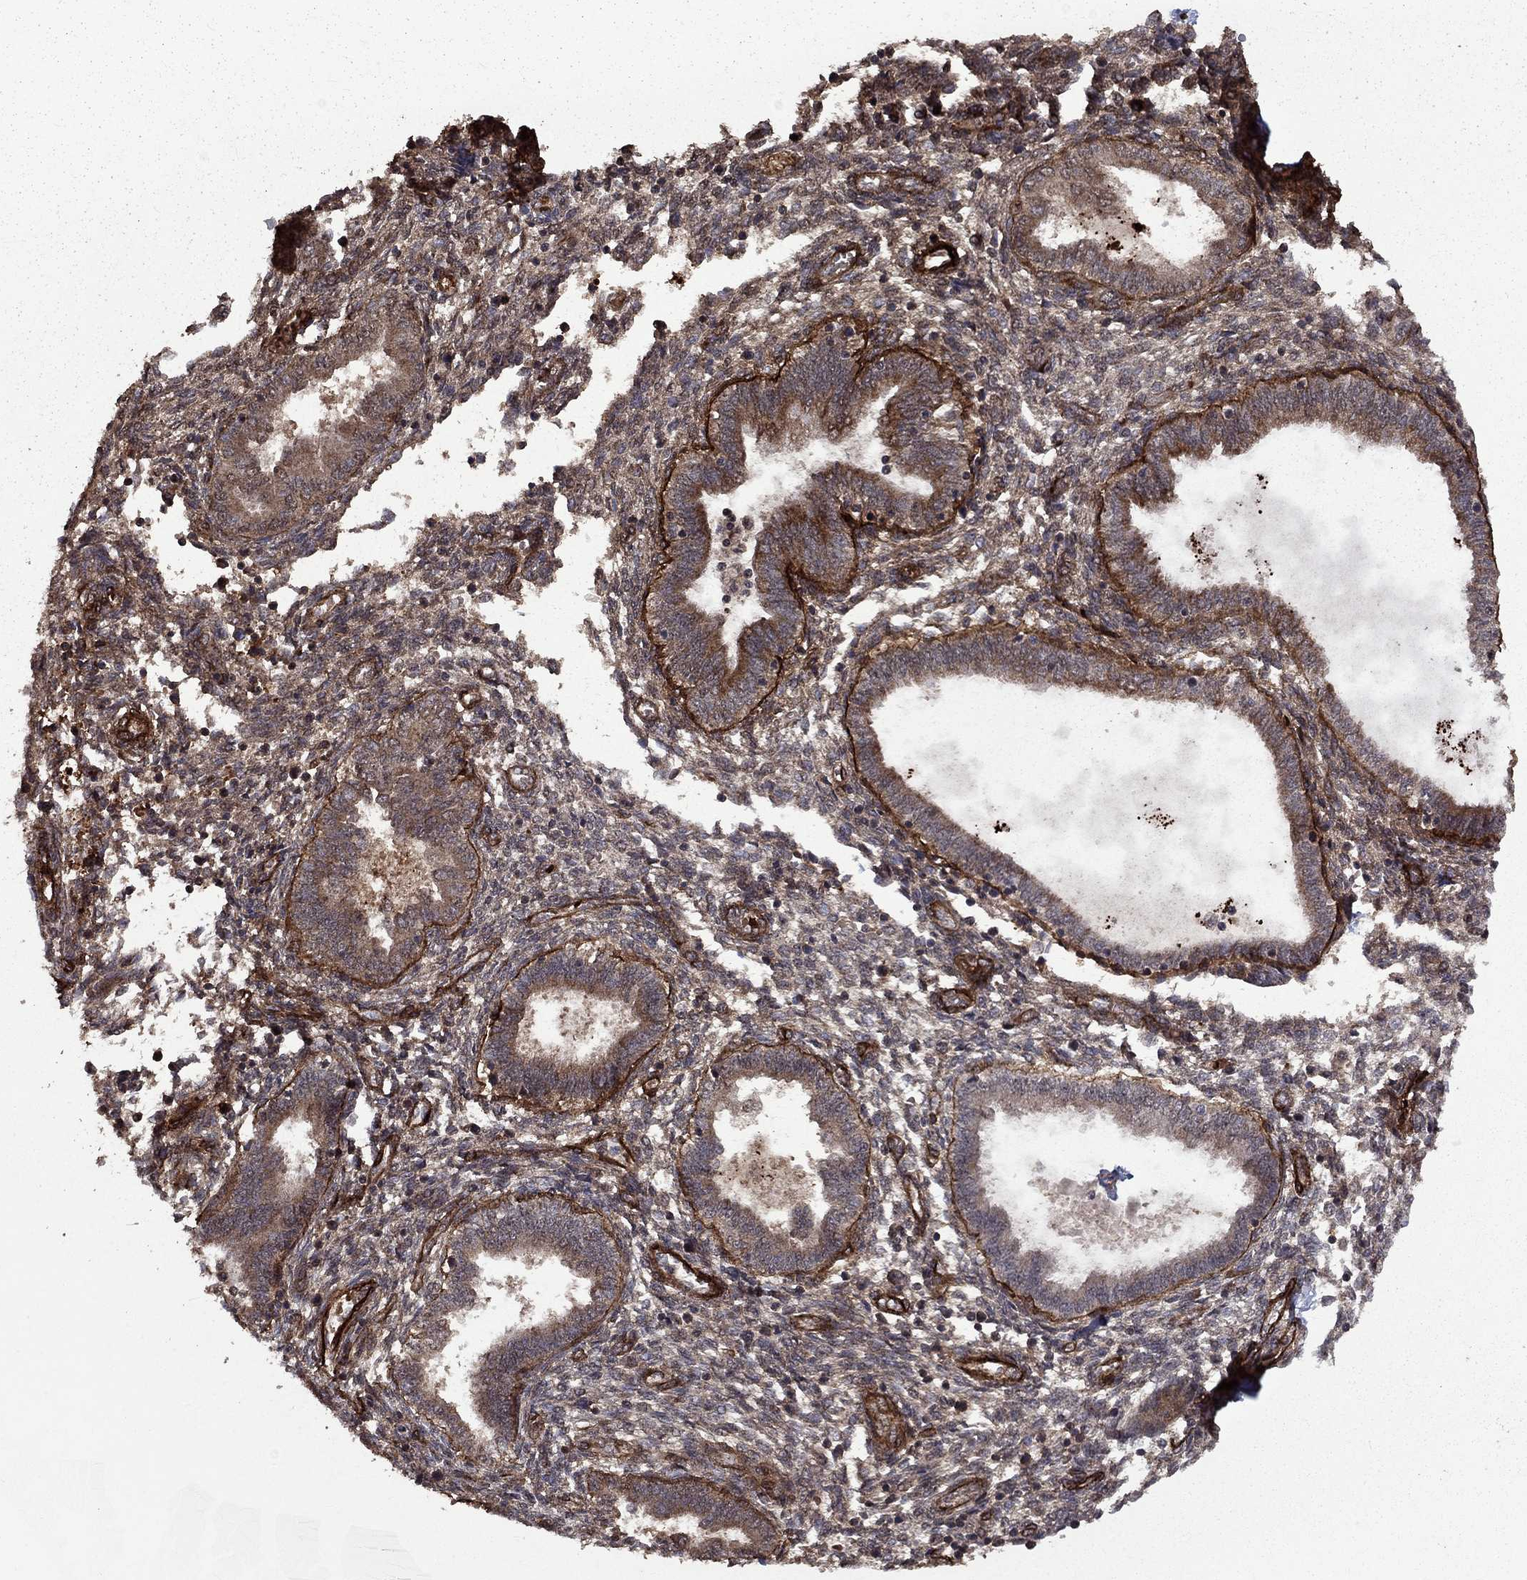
{"staining": {"intensity": "moderate", "quantity": "25%-75%", "location": "cytoplasmic/membranous"}, "tissue": "endometrium", "cell_type": "Cells in endometrial stroma", "image_type": "normal", "snomed": [{"axis": "morphology", "description": "Normal tissue, NOS"}, {"axis": "topography", "description": "Endometrium"}], "caption": "IHC of benign endometrium shows medium levels of moderate cytoplasmic/membranous expression in approximately 25%-75% of cells in endometrial stroma.", "gene": "COL18A1", "patient": {"sex": "female", "age": 42}}